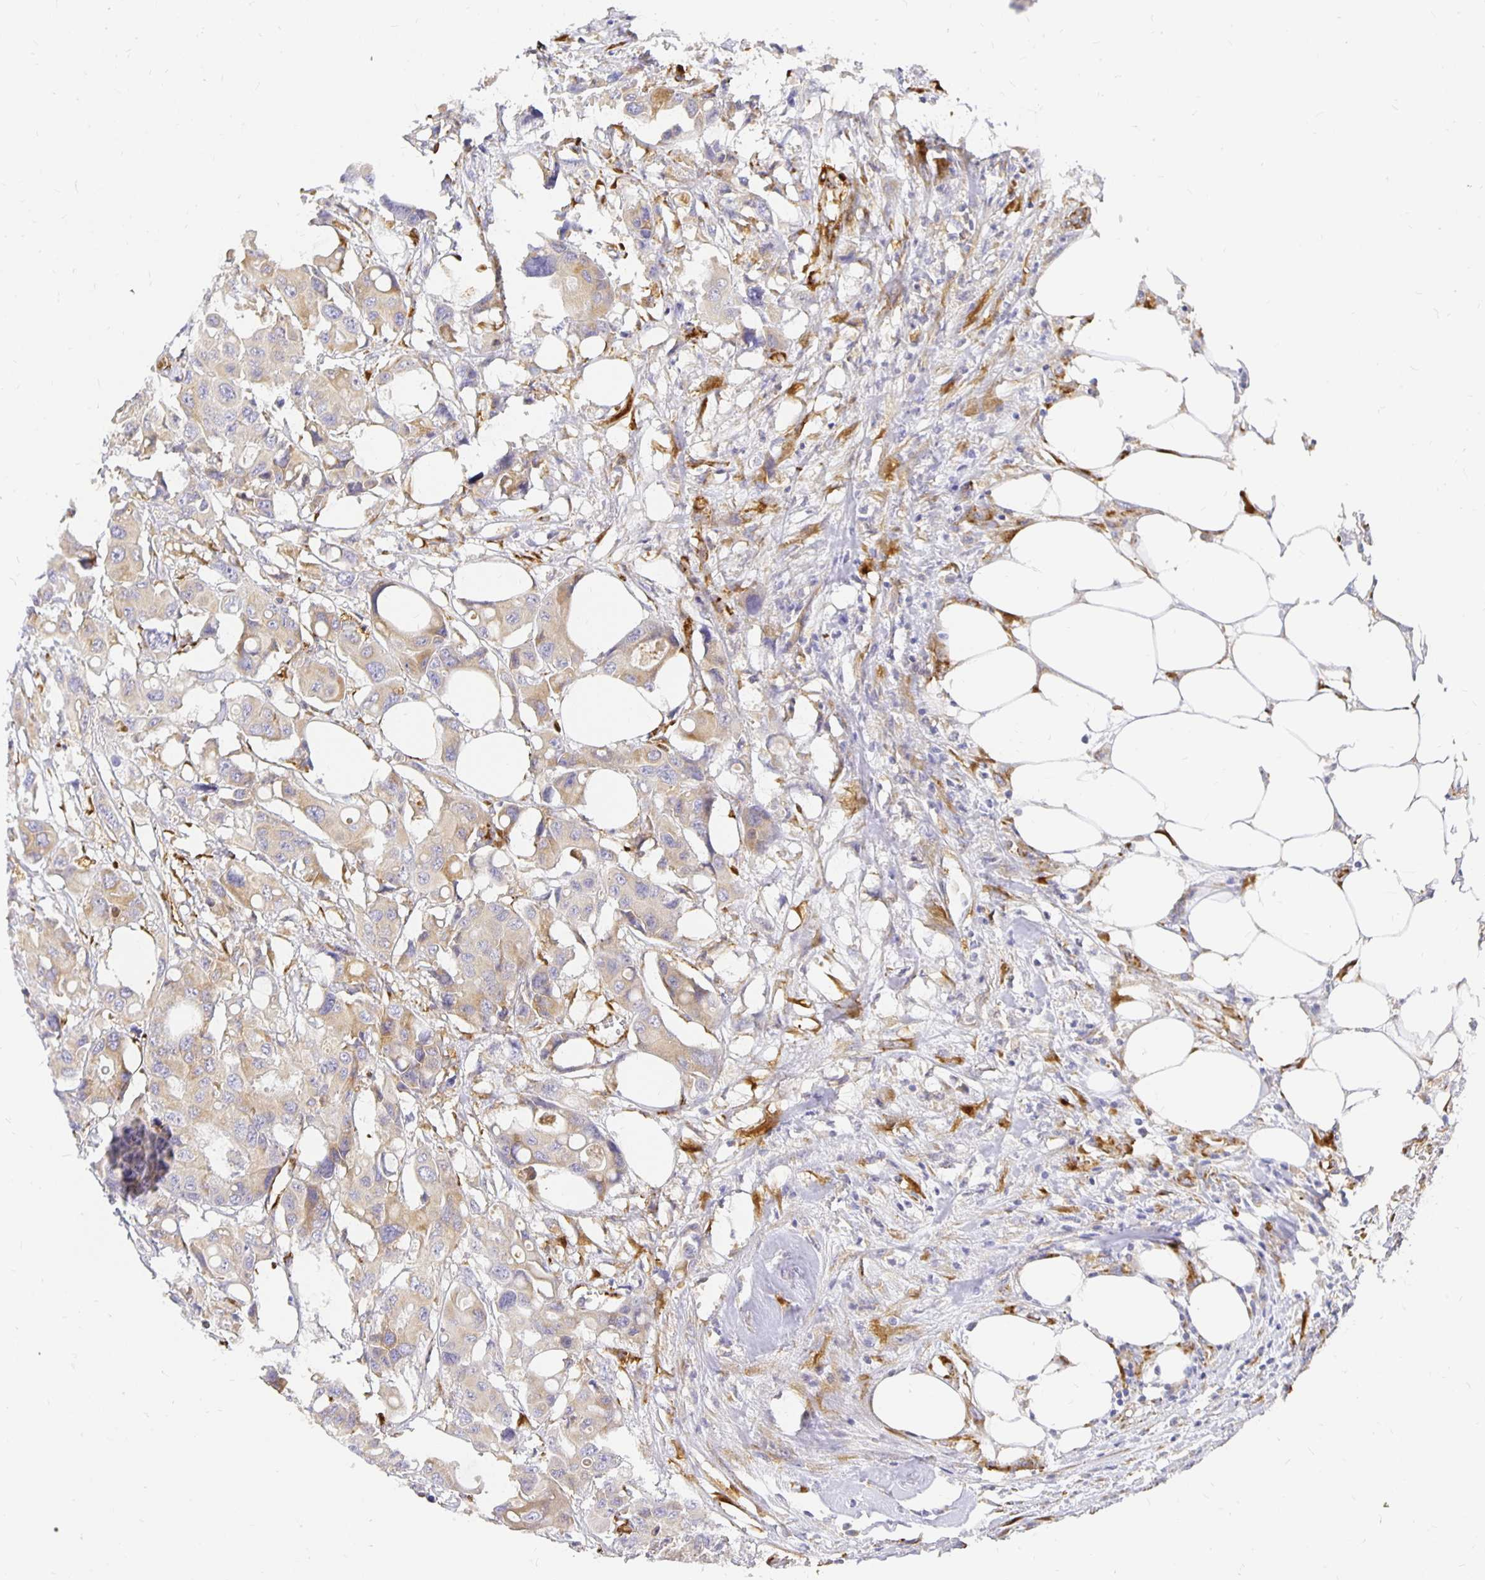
{"staining": {"intensity": "weak", "quantity": "25%-75%", "location": "cytoplasmic/membranous"}, "tissue": "colorectal cancer", "cell_type": "Tumor cells", "image_type": "cancer", "snomed": [{"axis": "morphology", "description": "Adenocarcinoma, NOS"}, {"axis": "topography", "description": "Colon"}], "caption": "There is low levels of weak cytoplasmic/membranous positivity in tumor cells of colorectal cancer, as demonstrated by immunohistochemical staining (brown color).", "gene": "PLOD1", "patient": {"sex": "male", "age": 77}}